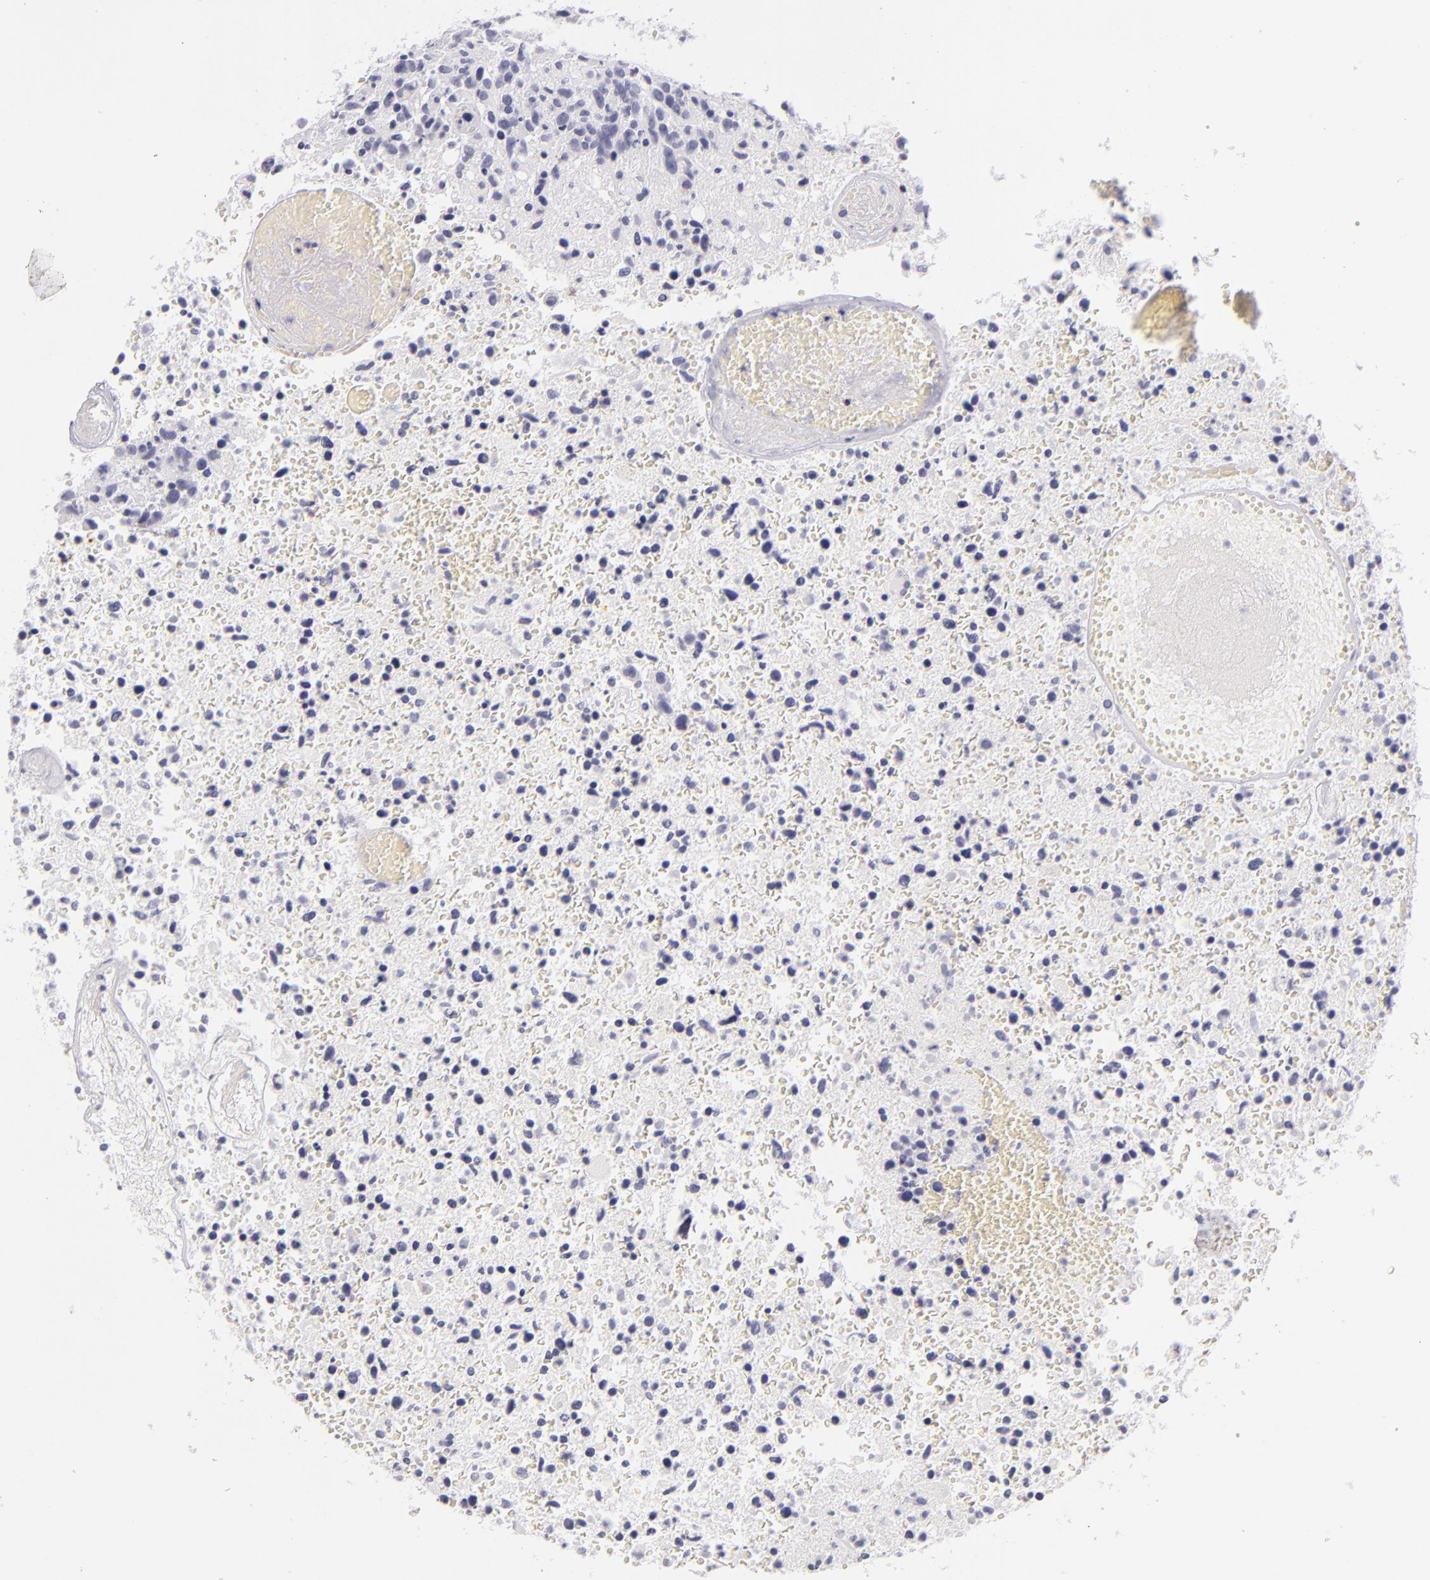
{"staining": {"intensity": "negative", "quantity": "none", "location": "none"}, "tissue": "glioma", "cell_type": "Tumor cells", "image_type": "cancer", "snomed": [{"axis": "morphology", "description": "Glioma, malignant, High grade"}, {"axis": "topography", "description": "Brain"}], "caption": "This image is of malignant glioma (high-grade) stained with IHC to label a protein in brown with the nuclei are counter-stained blue. There is no expression in tumor cells.", "gene": "CD48", "patient": {"sex": "male", "age": 72}}